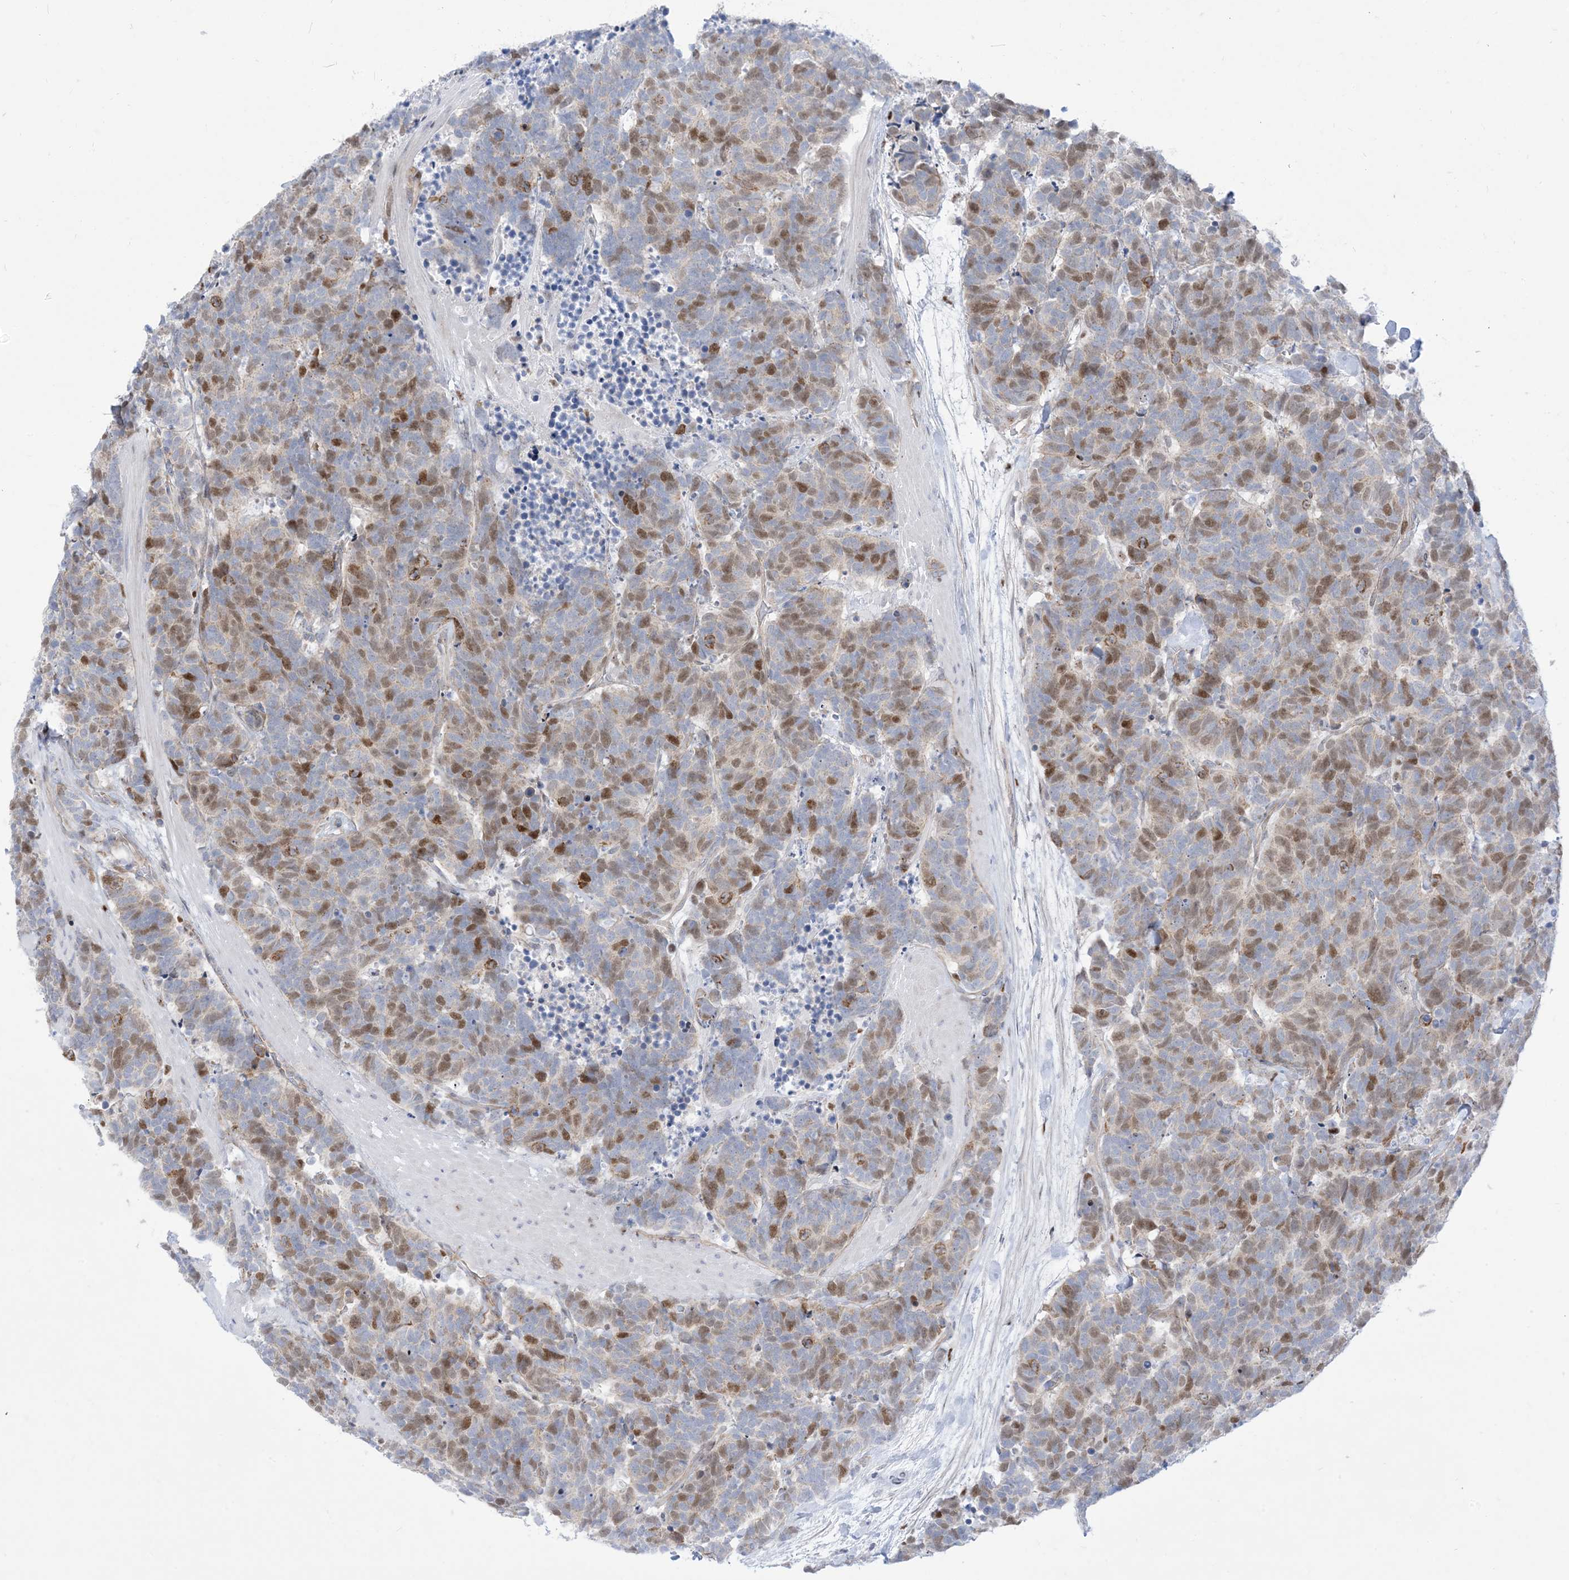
{"staining": {"intensity": "moderate", "quantity": "25%-75%", "location": "nuclear"}, "tissue": "carcinoid", "cell_type": "Tumor cells", "image_type": "cancer", "snomed": [{"axis": "morphology", "description": "Carcinoma, NOS"}, {"axis": "morphology", "description": "Carcinoid, malignant, NOS"}, {"axis": "topography", "description": "Urinary bladder"}], "caption": "A brown stain labels moderate nuclear expression of a protein in human carcinoma tumor cells. (Stains: DAB in brown, nuclei in blue, Microscopy: brightfield microscopy at high magnification).", "gene": "MARS2", "patient": {"sex": "male", "age": 57}}